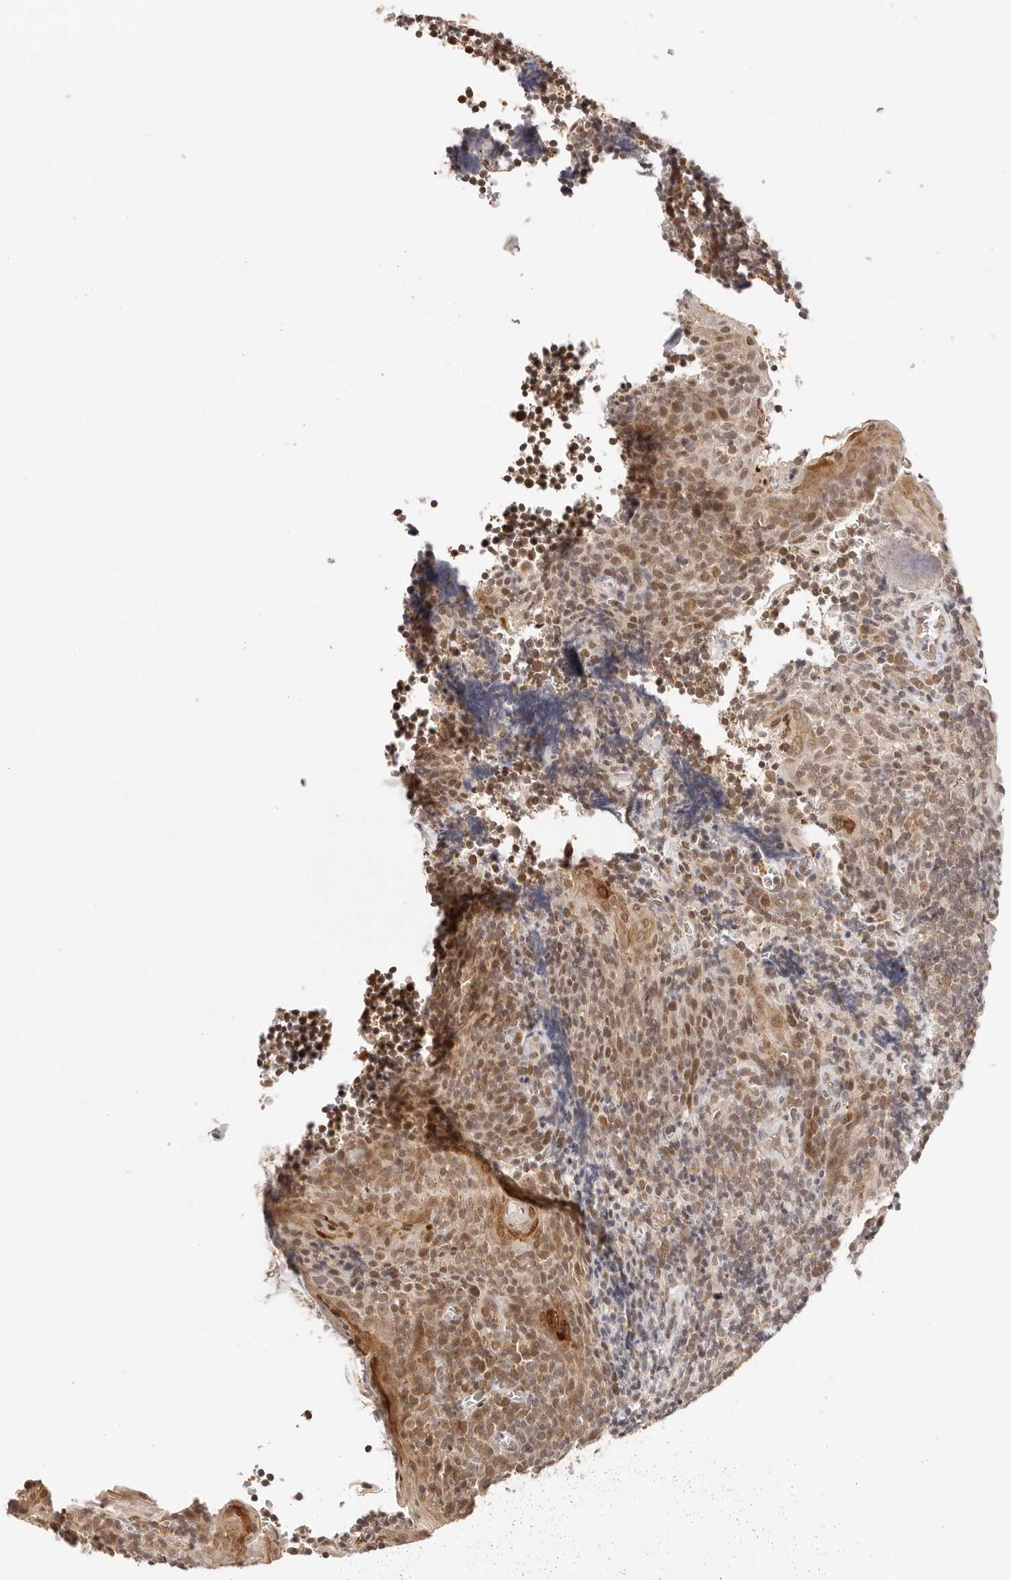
{"staining": {"intensity": "moderate", "quantity": ">75%", "location": "nuclear"}, "tissue": "tonsil", "cell_type": "Germinal center cells", "image_type": "normal", "snomed": [{"axis": "morphology", "description": "Normal tissue, NOS"}, {"axis": "topography", "description": "Tonsil"}], "caption": "This histopathology image demonstrates immunohistochemistry (IHC) staining of normal tonsil, with medium moderate nuclear positivity in approximately >75% of germinal center cells.", "gene": "RFC3", "patient": {"sex": "male", "age": 27}}